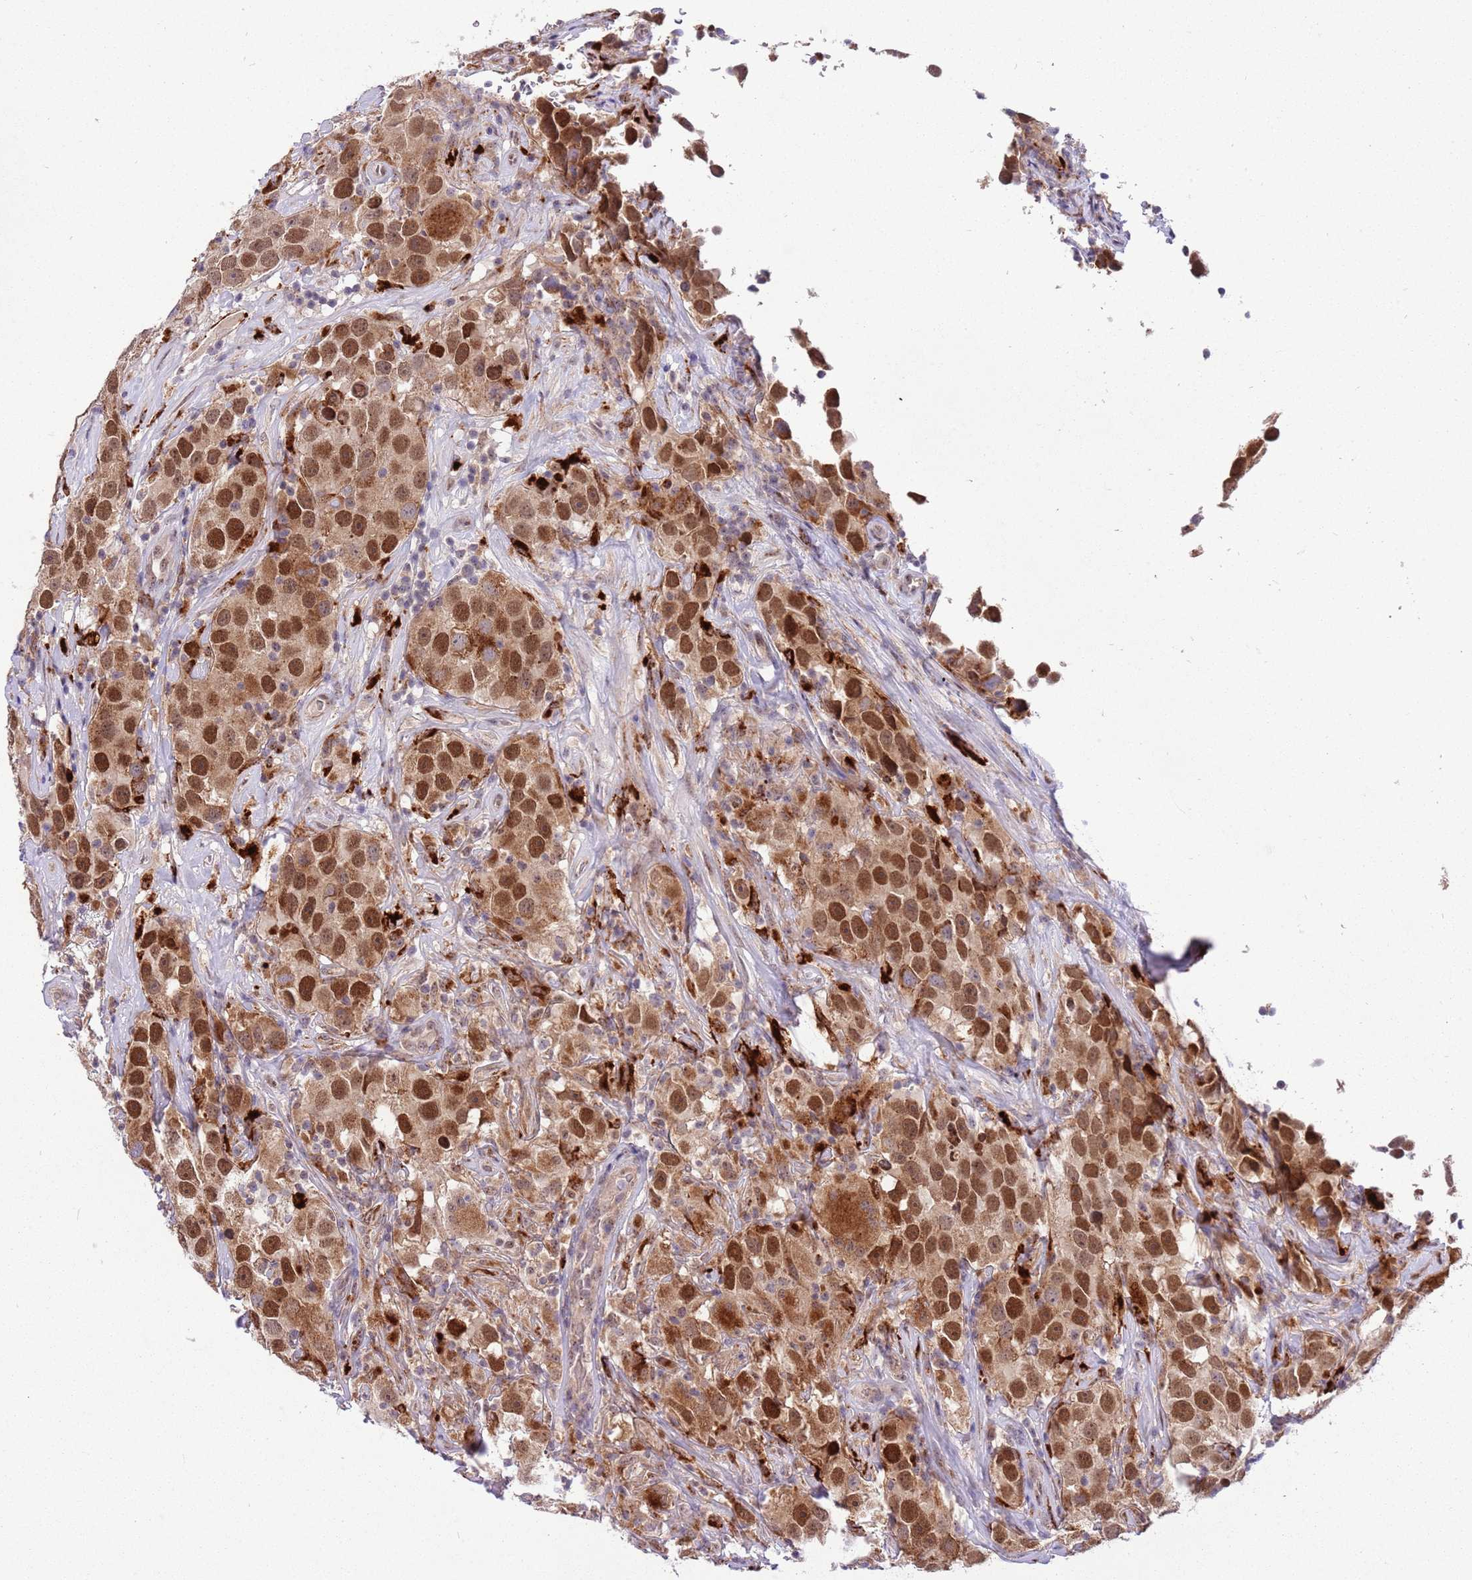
{"staining": {"intensity": "moderate", "quantity": ">75%", "location": "cytoplasmic/membranous,nuclear"}, "tissue": "testis cancer", "cell_type": "Tumor cells", "image_type": "cancer", "snomed": [{"axis": "morphology", "description": "Seminoma, NOS"}, {"axis": "topography", "description": "Testis"}], "caption": "Immunohistochemistry image of neoplastic tissue: testis seminoma stained using IHC demonstrates medium levels of moderate protein expression localized specifically in the cytoplasmic/membranous and nuclear of tumor cells, appearing as a cytoplasmic/membranous and nuclear brown color.", "gene": "TRIM27", "patient": {"sex": "male", "age": 49}}